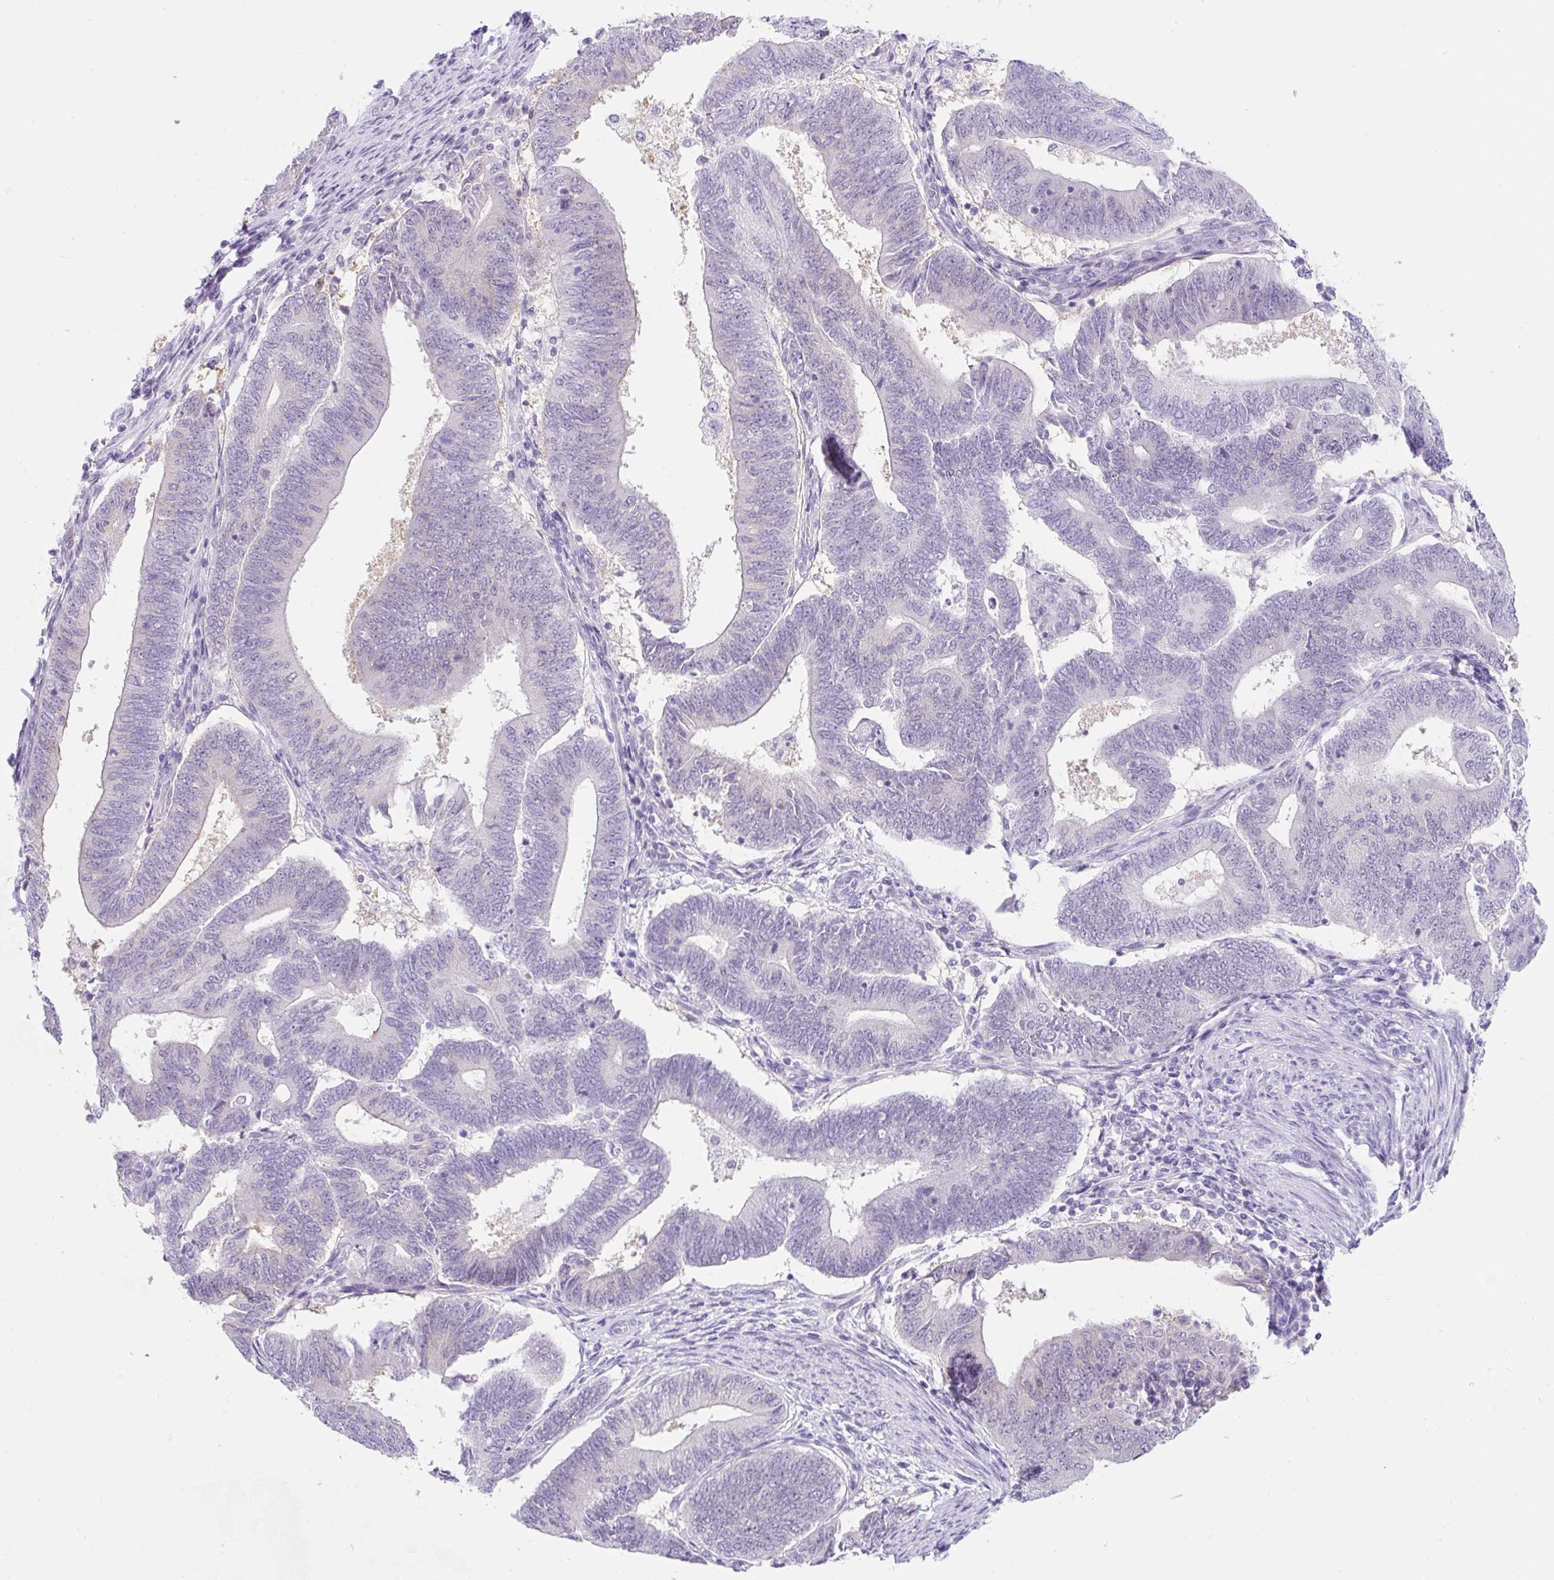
{"staining": {"intensity": "negative", "quantity": "none", "location": "none"}, "tissue": "endometrial cancer", "cell_type": "Tumor cells", "image_type": "cancer", "snomed": [{"axis": "morphology", "description": "Adenocarcinoma, NOS"}, {"axis": "topography", "description": "Endometrium"}], "caption": "There is no significant expression in tumor cells of adenocarcinoma (endometrial).", "gene": "GOLGA8A", "patient": {"sex": "female", "age": 70}}